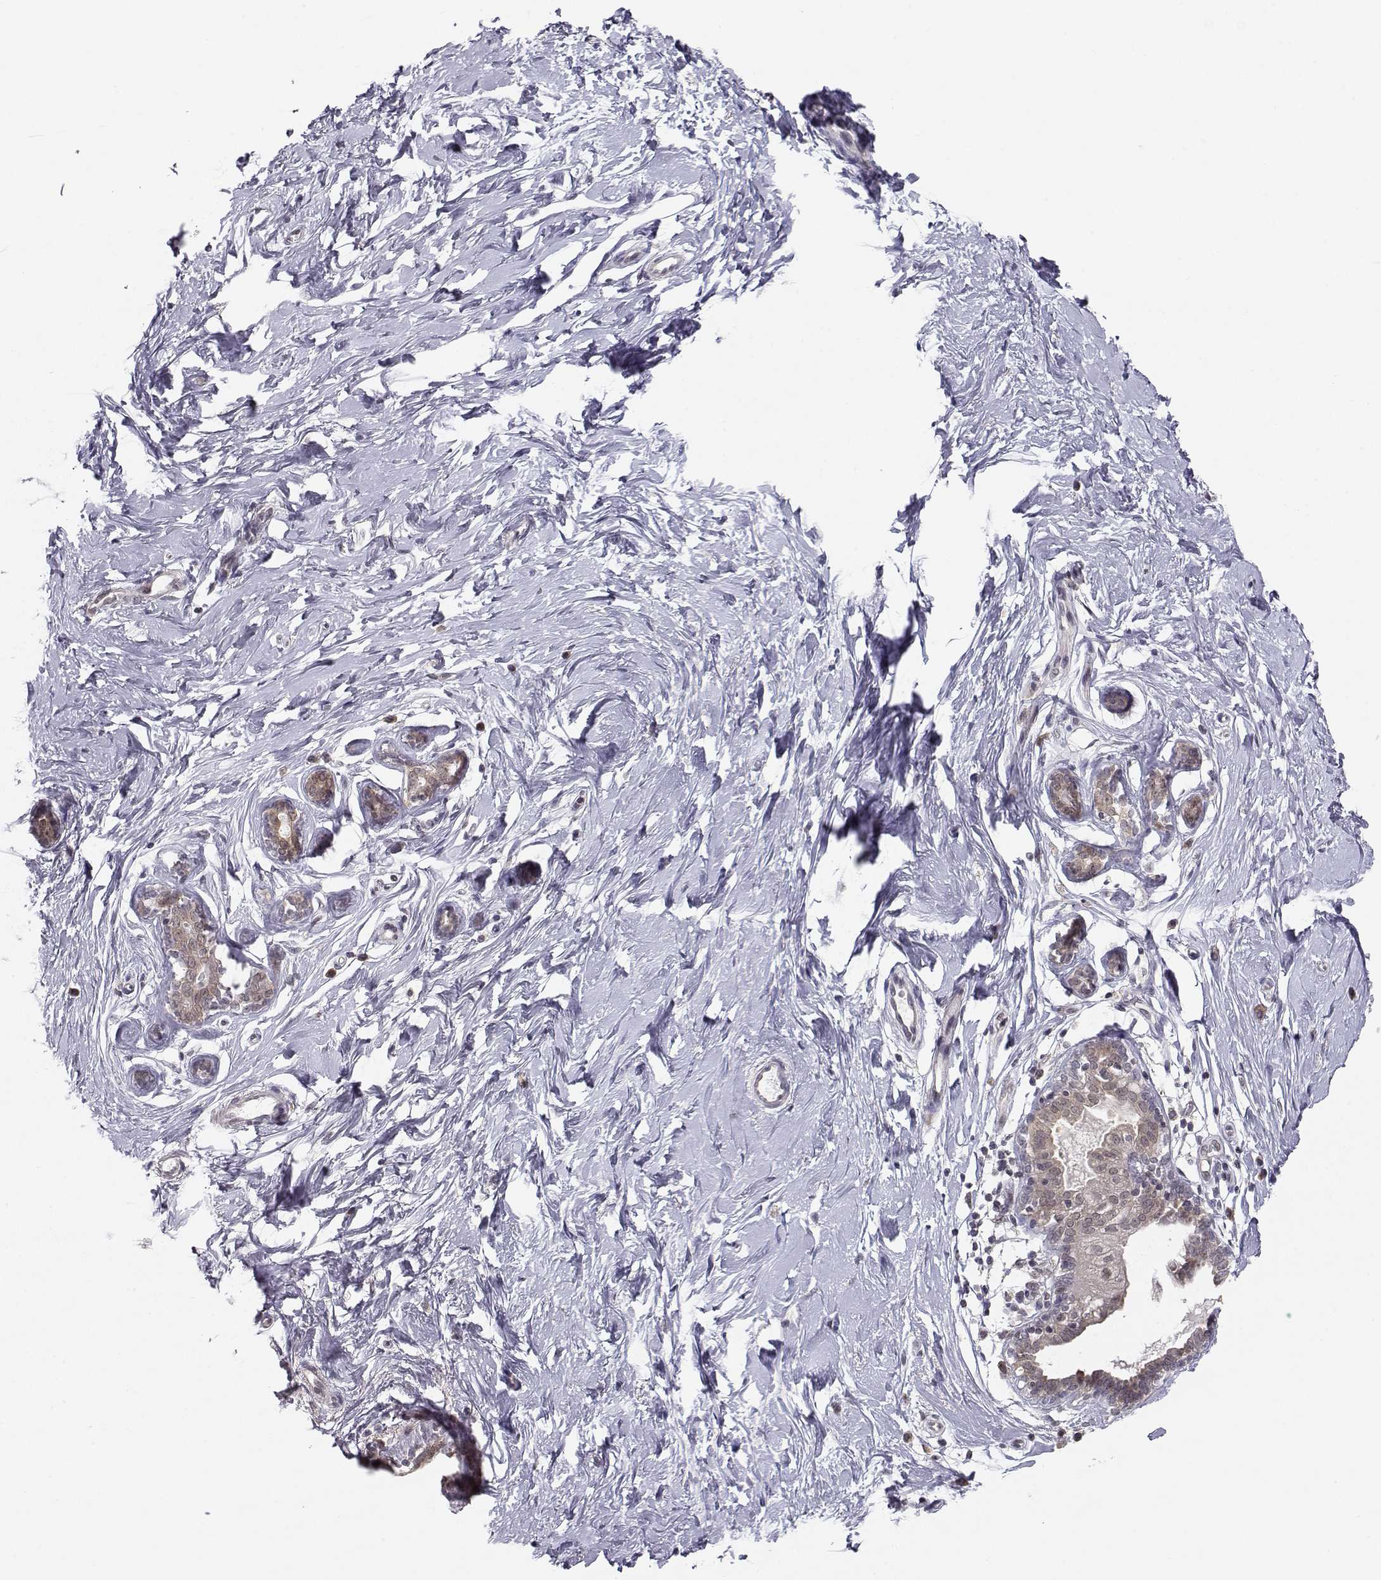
{"staining": {"intensity": "negative", "quantity": "none", "location": "none"}, "tissue": "breast", "cell_type": "Adipocytes", "image_type": "normal", "snomed": [{"axis": "morphology", "description": "Normal tissue, NOS"}, {"axis": "topography", "description": "Breast"}], "caption": "There is no significant positivity in adipocytes of breast.", "gene": "KIF13B", "patient": {"sex": "female", "age": 37}}